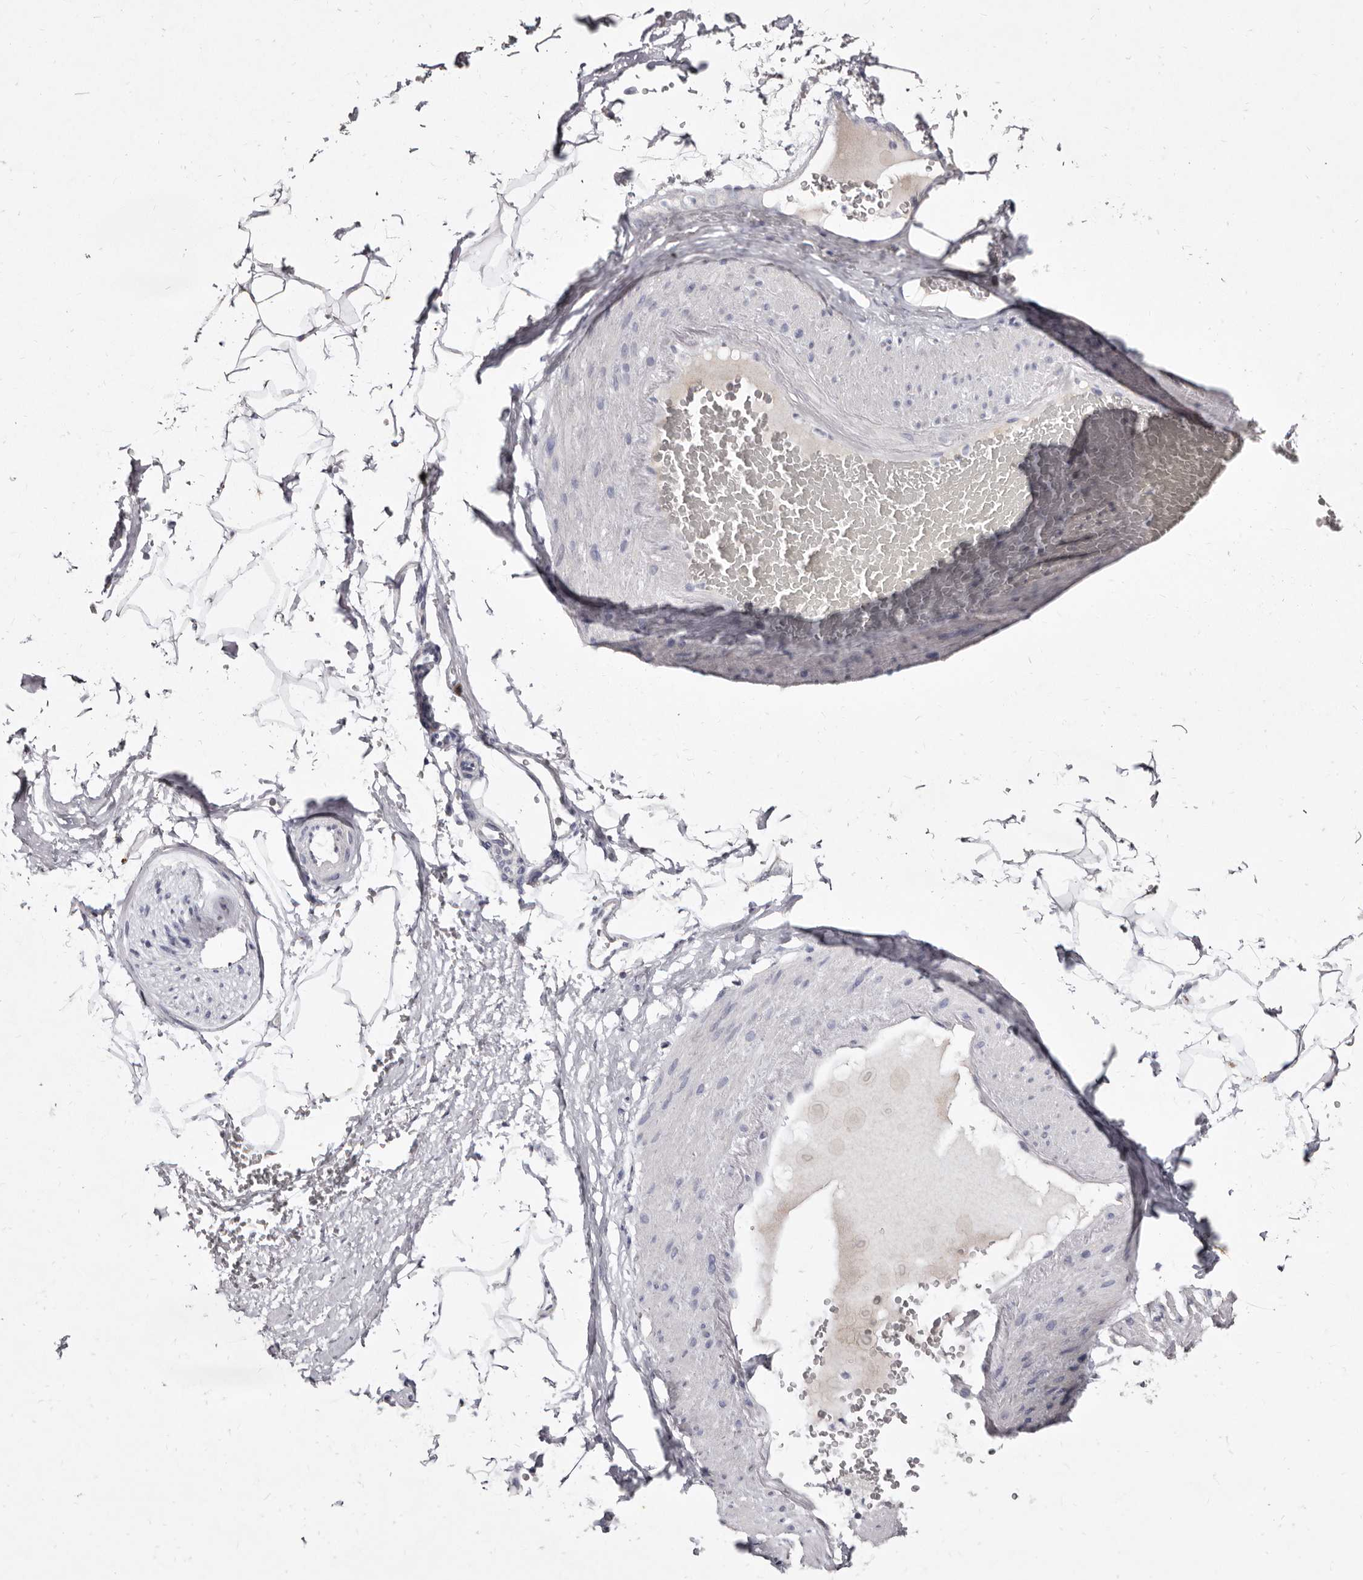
{"staining": {"intensity": "negative", "quantity": "none", "location": "none"}, "tissue": "adipose tissue", "cell_type": "Adipocytes", "image_type": "normal", "snomed": [{"axis": "morphology", "description": "Normal tissue, NOS"}, {"axis": "morphology", "description": "Adenocarcinoma, Low grade"}, {"axis": "topography", "description": "Prostate"}, {"axis": "topography", "description": "Peripheral nerve tissue"}], "caption": "This histopathology image is of unremarkable adipose tissue stained with IHC to label a protein in brown with the nuclei are counter-stained blue. There is no staining in adipocytes.", "gene": "CYP2E1", "patient": {"sex": "male", "age": 63}}